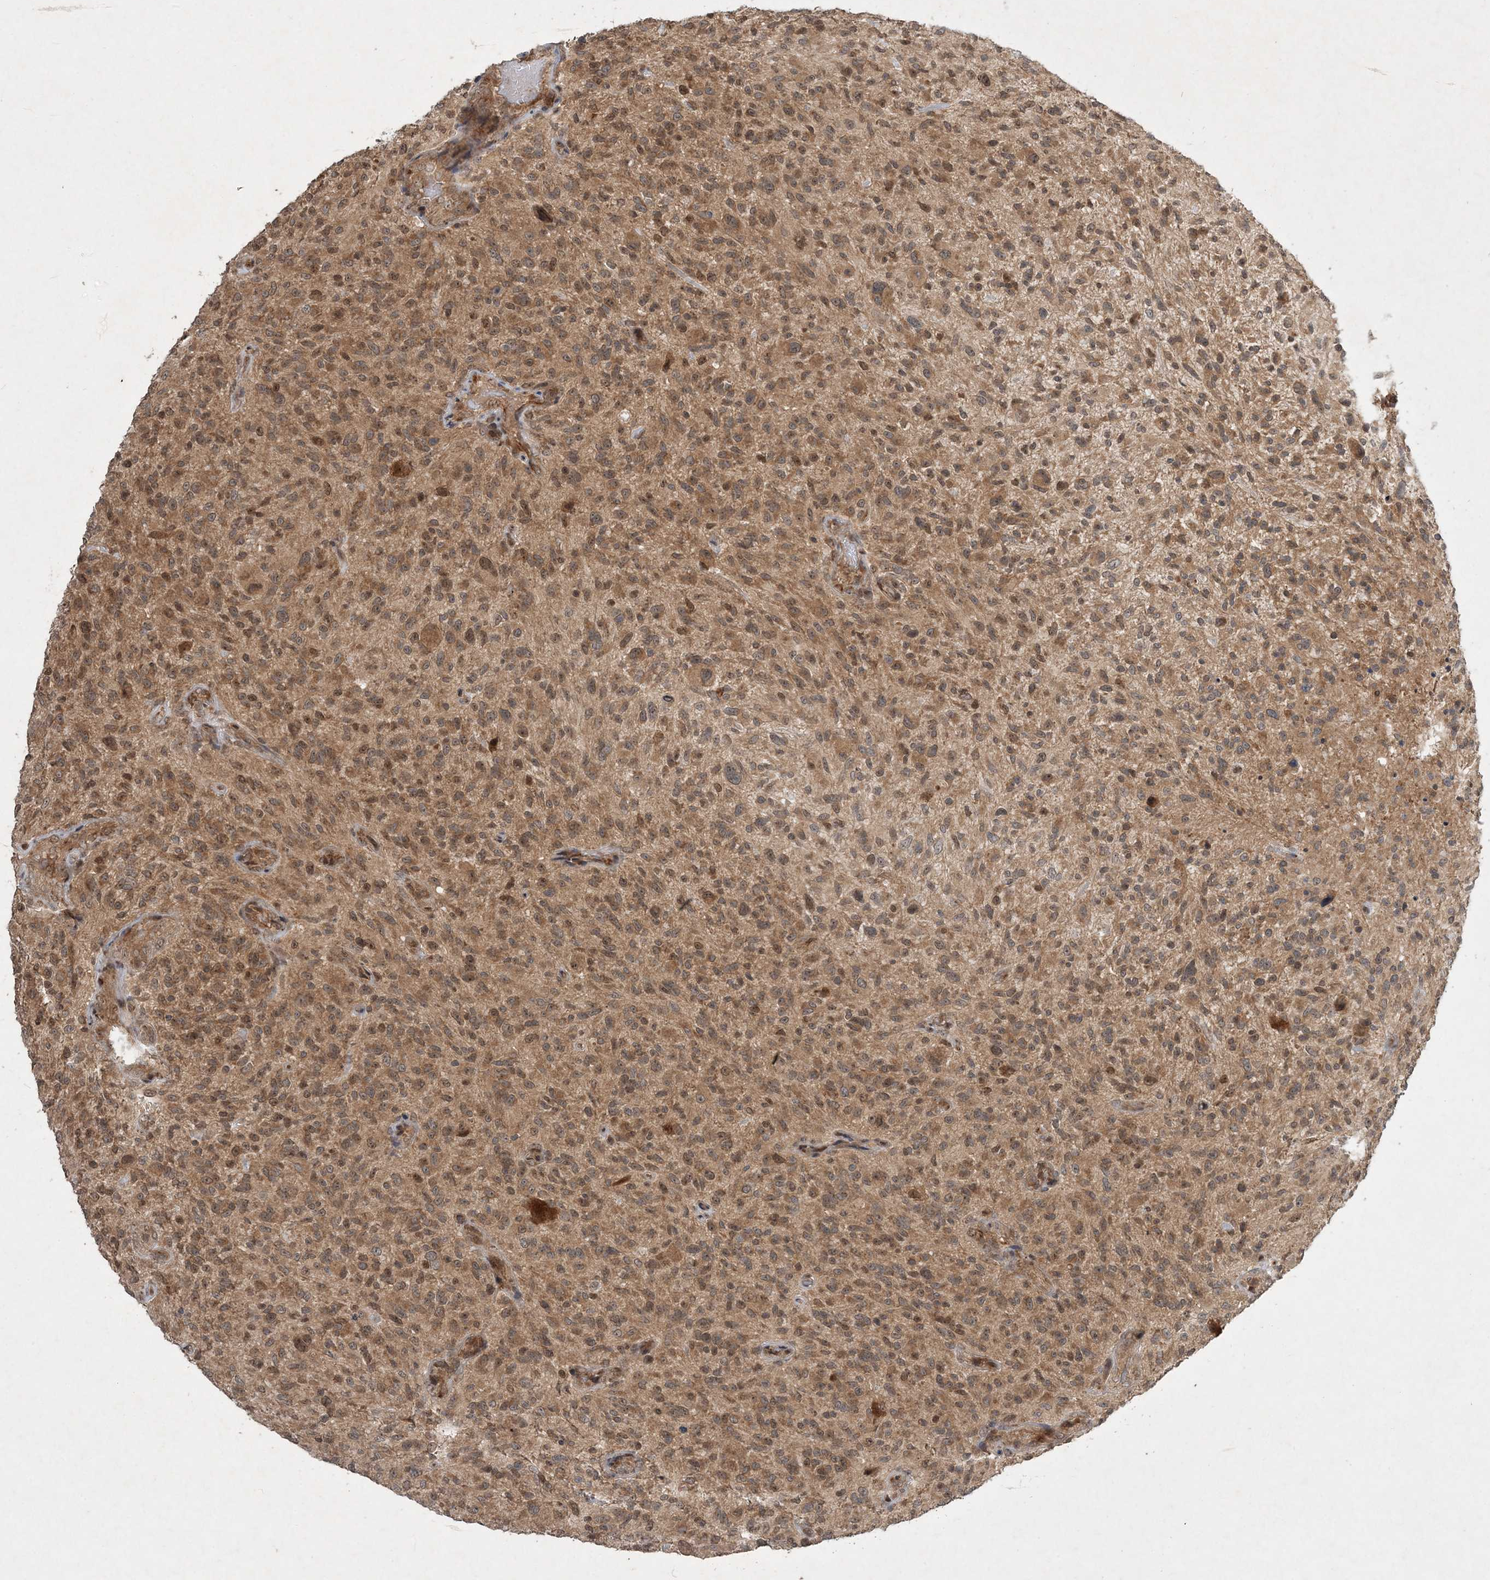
{"staining": {"intensity": "moderate", "quantity": "25%-75%", "location": "cytoplasmic/membranous"}, "tissue": "glioma", "cell_type": "Tumor cells", "image_type": "cancer", "snomed": [{"axis": "morphology", "description": "Glioma, malignant, High grade"}, {"axis": "topography", "description": "Brain"}], "caption": "Tumor cells demonstrate moderate cytoplasmic/membranous positivity in approximately 25%-75% of cells in glioma.", "gene": "UBR3", "patient": {"sex": "male", "age": 47}}